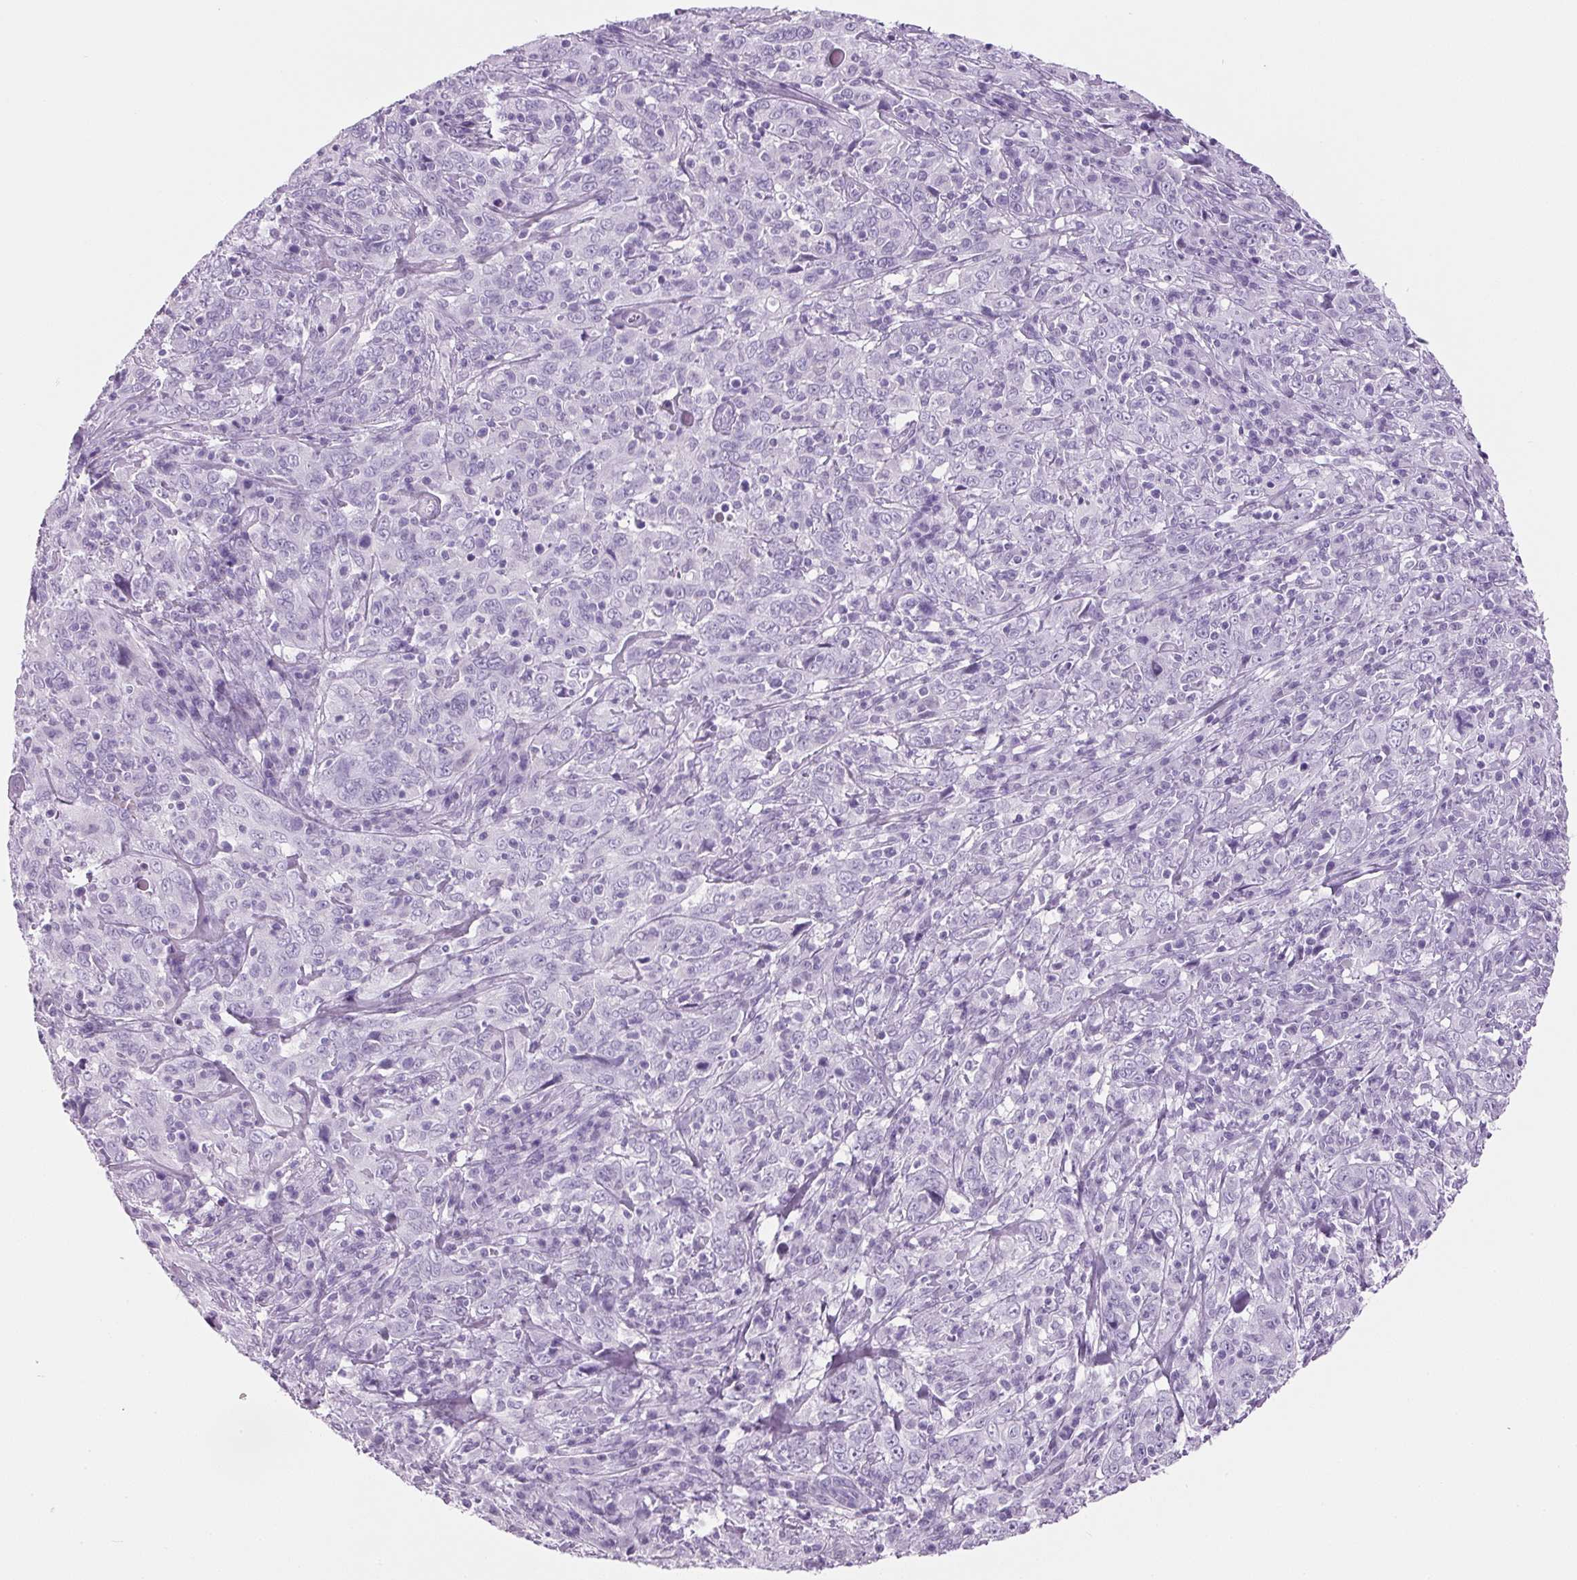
{"staining": {"intensity": "negative", "quantity": "none", "location": "none"}, "tissue": "cervical cancer", "cell_type": "Tumor cells", "image_type": "cancer", "snomed": [{"axis": "morphology", "description": "Squamous cell carcinoma, NOS"}, {"axis": "topography", "description": "Cervix"}], "caption": "High power microscopy photomicrograph of an immunohistochemistry histopathology image of cervical cancer, revealing no significant positivity in tumor cells. Brightfield microscopy of immunohistochemistry stained with DAB (brown) and hematoxylin (blue), captured at high magnification.", "gene": "PPP1R1A", "patient": {"sex": "female", "age": 46}}